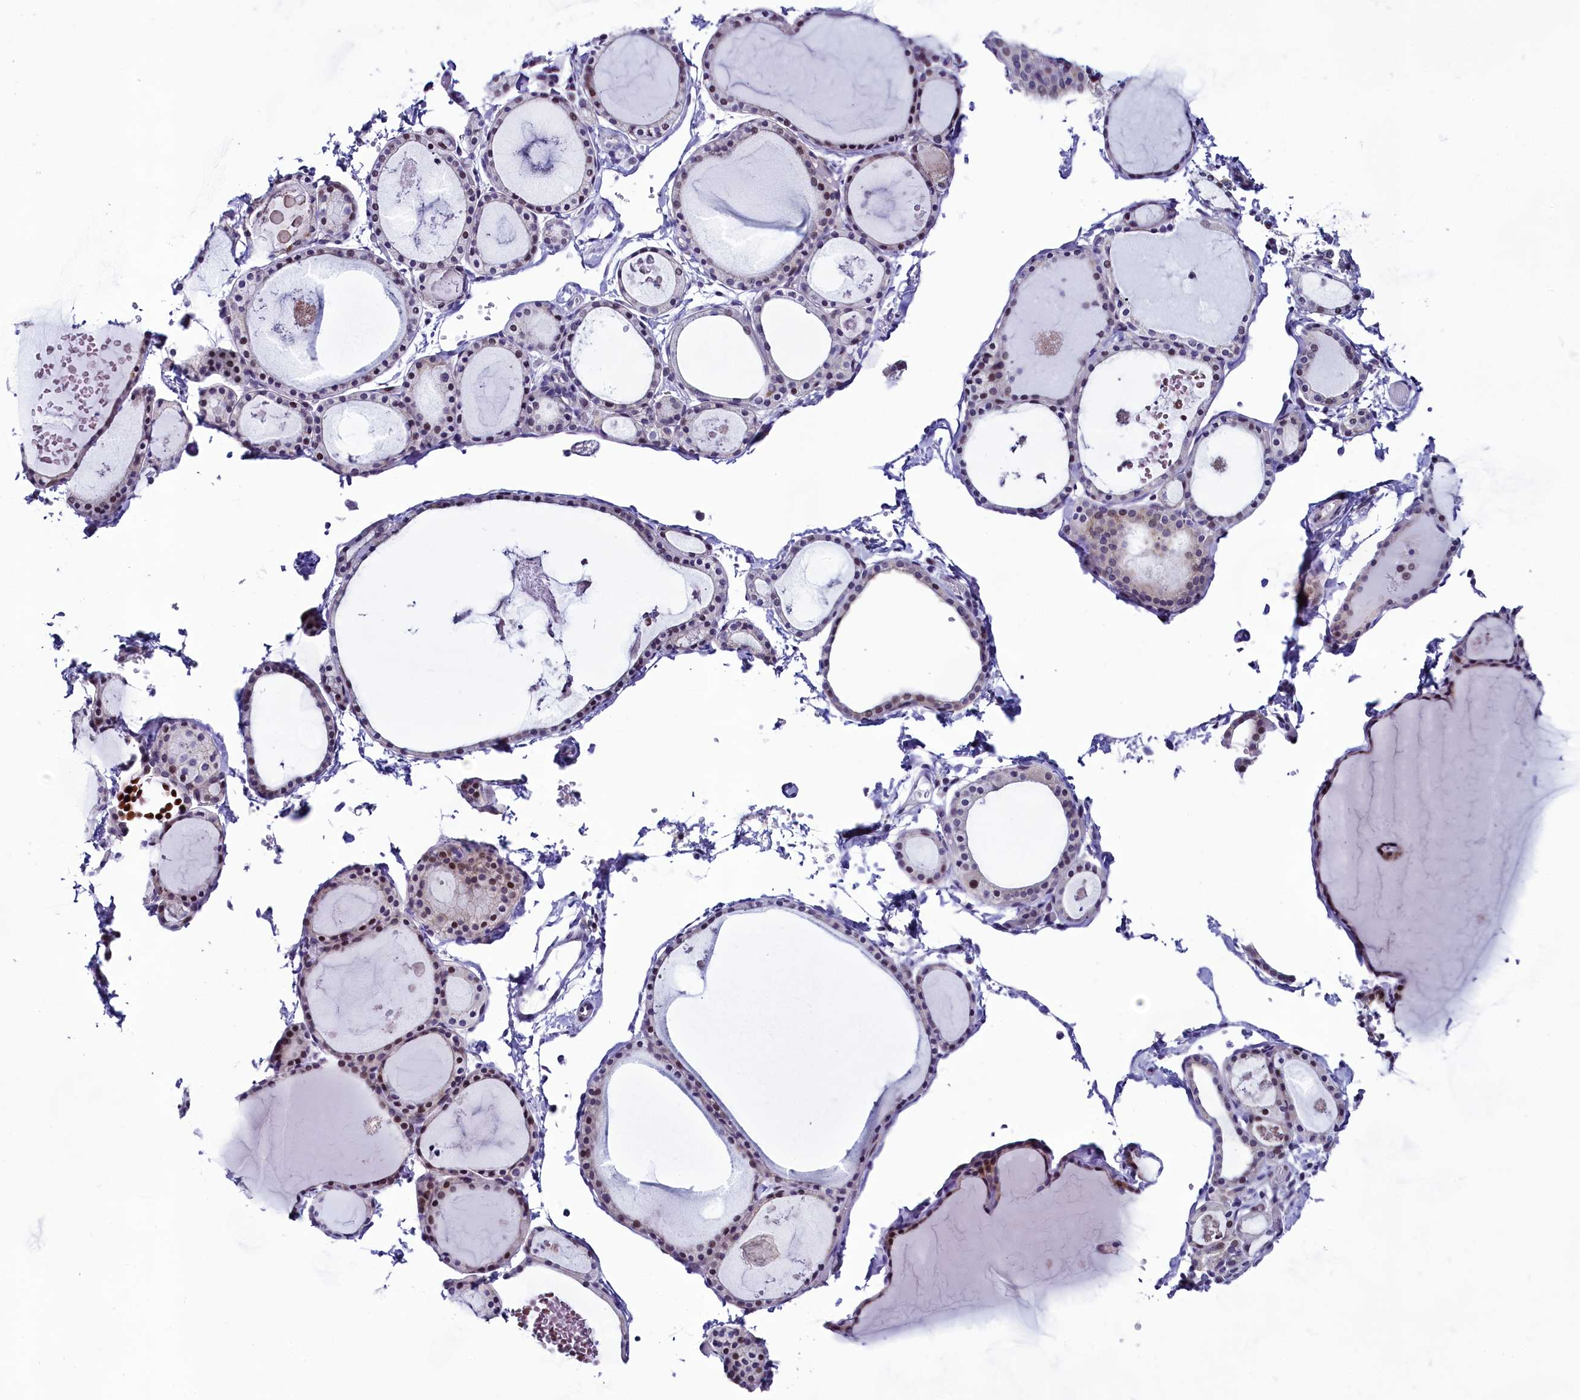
{"staining": {"intensity": "moderate", "quantity": "25%-75%", "location": "nuclear"}, "tissue": "thyroid gland", "cell_type": "Glandular cells", "image_type": "normal", "snomed": [{"axis": "morphology", "description": "Normal tissue, NOS"}, {"axis": "topography", "description": "Thyroid gland"}], "caption": "Protein analysis of benign thyroid gland shows moderate nuclear staining in about 25%-75% of glandular cells.", "gene": "CCDC106", "patient": {"sex": "male", "age": 56}}